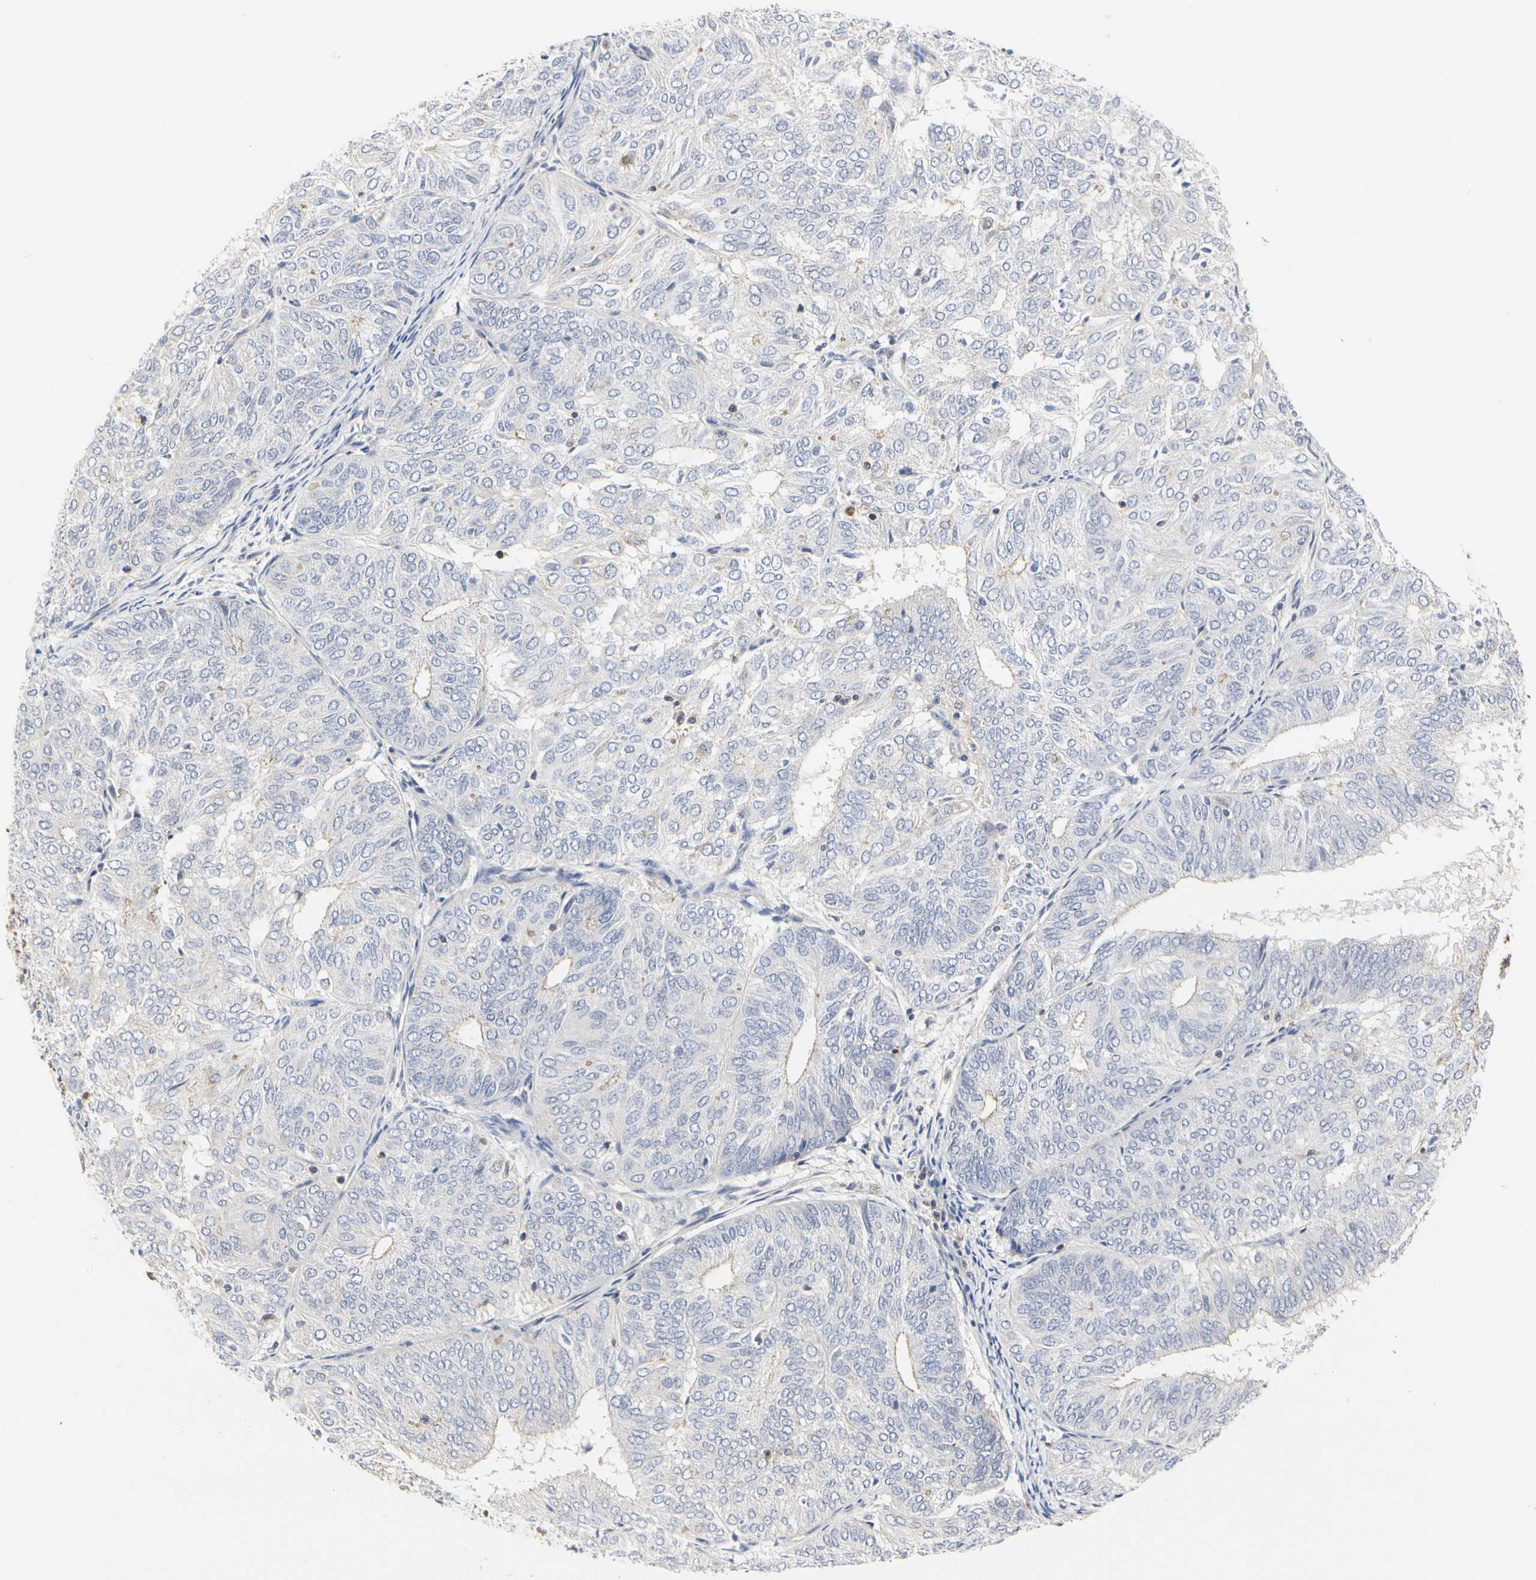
{"staining": {"intensity": "negative", "quantity": "none", "location": "none"}, "tissue": "endometrial cancer", "cell_type": "Tumor cells", "image_type": "cancer", "snomed": [{"axis": "morphology", "description": "Adenocarcinoma, NOS"}, {"axis": "topography", "description": "Uterus"}], "caption": "The immunohistochemistry (IHC) photomicrograph has no significant staining in tumor cells of adenocarcinoma (endometrial) tissue.", "gene": "SHANK2", "patient": {"sex": "female", "age": 60}}